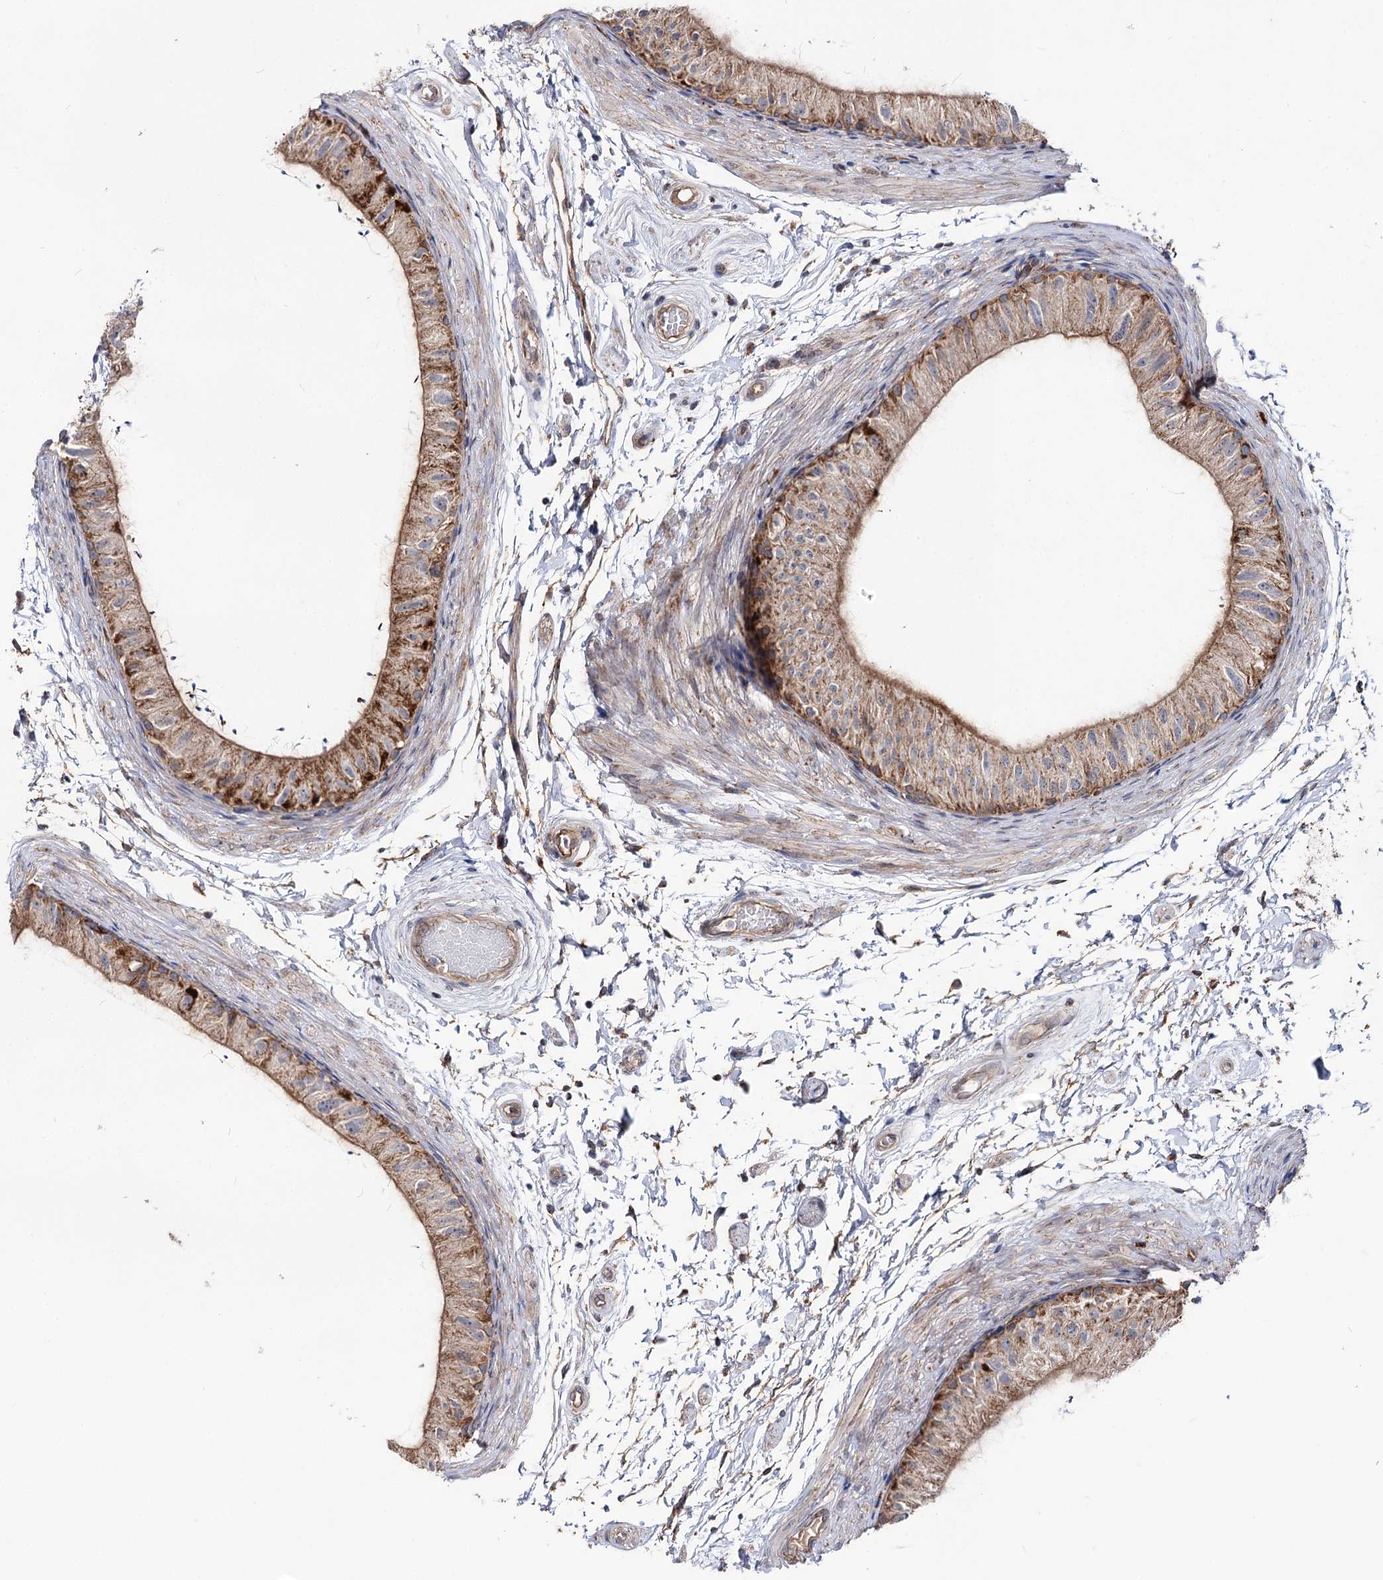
{"staining": {"intensity": "moderate", "quantity": ">75%", "location": "cytoplasmic/membranous"}, "tissue": "epididymis", "cell_type": "Glandular cells", "image_type": "normal", "snomed": [{"axis": "morphology", "description": "Normal tissue, NOS"}, {"axis": "topography", "description": "Epididymis"}], "caption": "A medium amount of moderate cytoplasmic/membranous expression is identified in about >75% of glandular cells in normal epididymis.", "gene": "MSANTD2", "patient": {"sex": "male", "age": 50}}